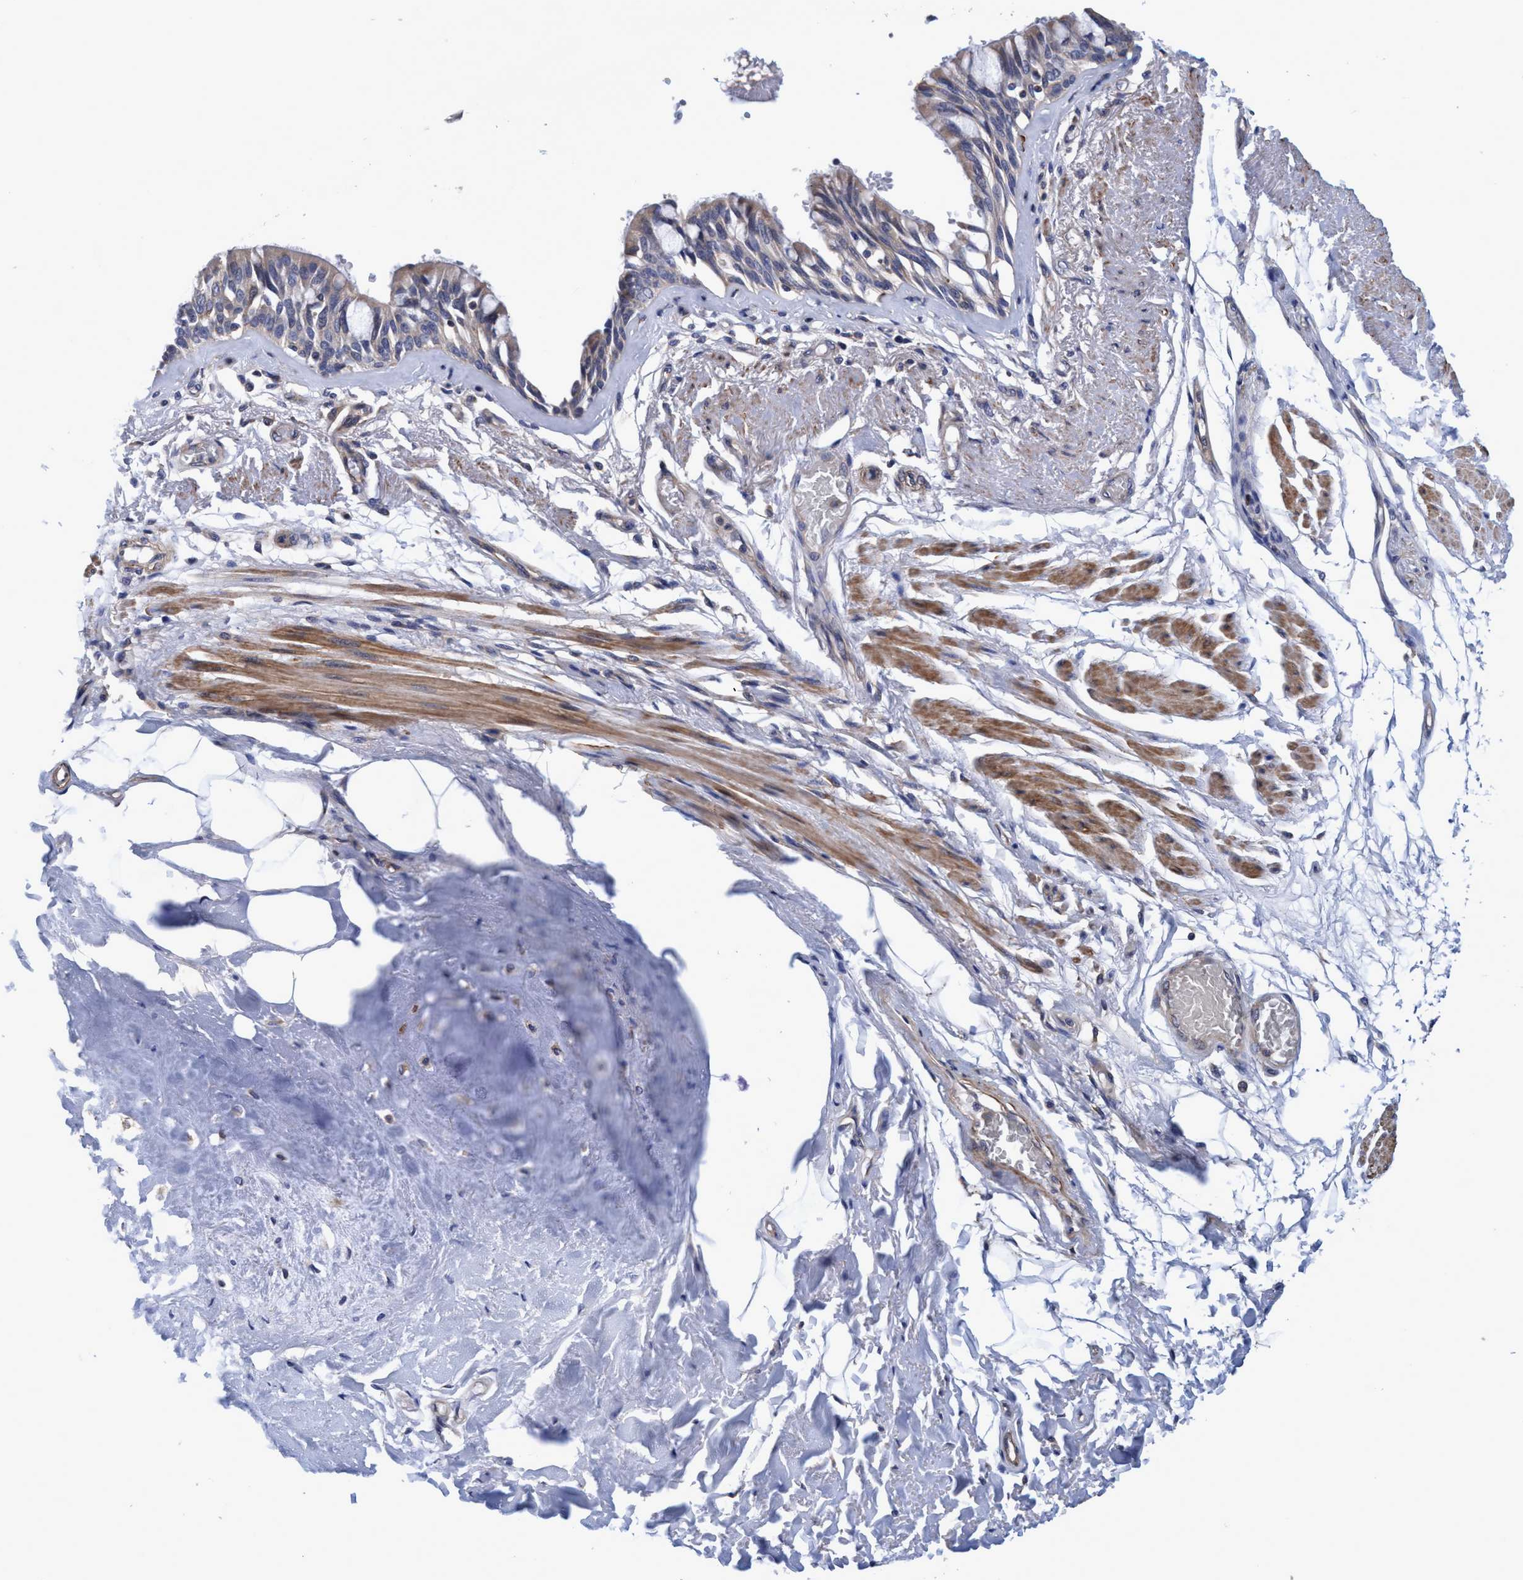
{"staining": {"intensity": "weak", "quantity": ">75%", "location": "cytoplasmic/membranous"}, "tissue": "bronchus", "cell_type": "Respiratory epithelial cells", "image_type": "normal", "snomed": [{"axis": "morphology", "description": "Normal tissue, NOS"}, {"axis": "topography", "description": "Bronchus"}], "caption": "Immunohistochemical staining of benign bronchus shows low levels of weak cytoplasmic/membranous expression in about >75% of respiratory epithelial cells.", "gene": "CALCOCO2", "patient": {"sex": "male", "age": 66}}